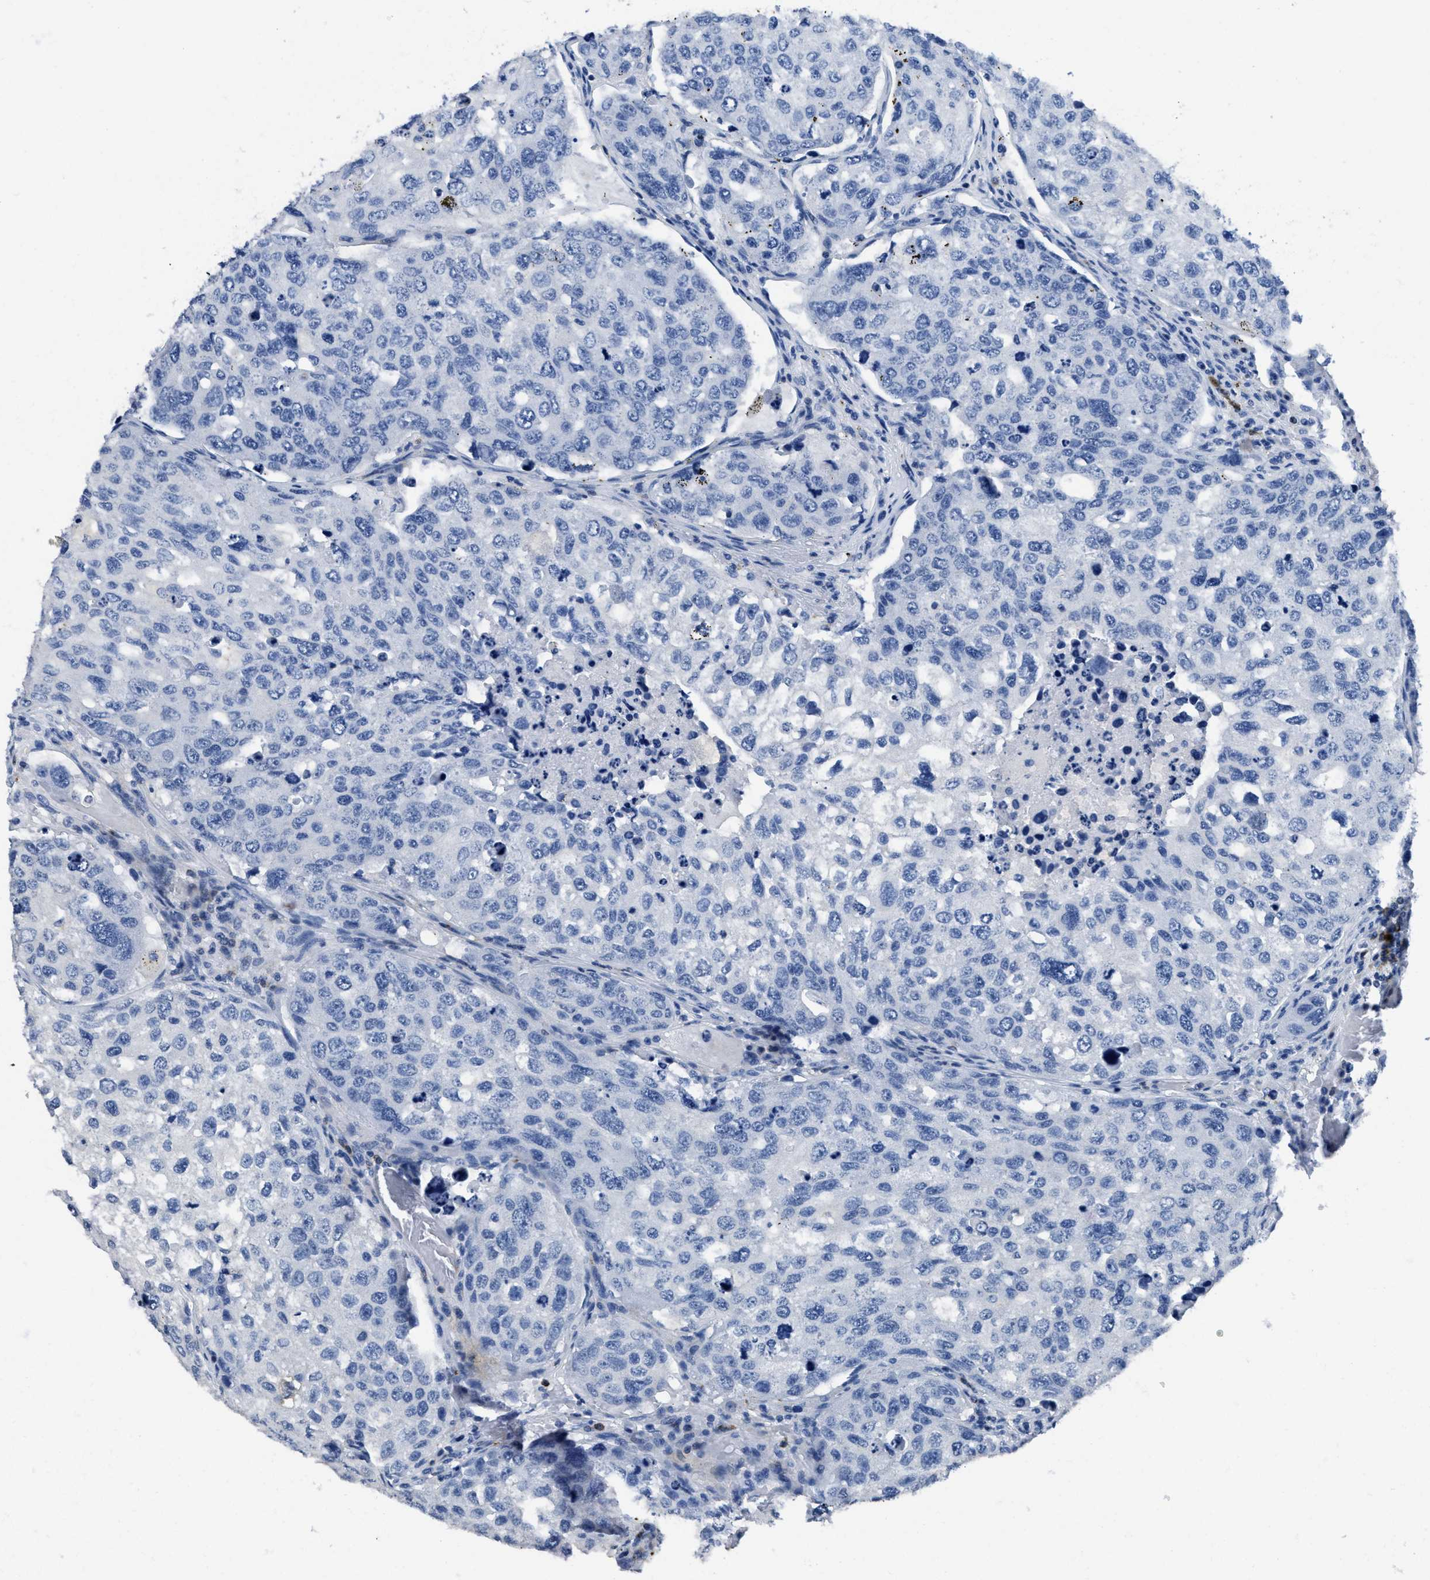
{"staining": {"intensity": "negative", "quantity": "none", "location": "none"}, "tissue": "urothelial cancer", "cell_type": "Tumor cells", "image_type": "cancer", "snomed": [{"axis": "morphology", "description": "Urothelial carcinoma, High grade"}, {"axis": "topography", "description": "Lymph node"}, {"axis": "topography", "description": "Urinary bladder"}], "caption": "There is no significant positivity in tumor cells of urothelial cancer.", "gene": "ITGA3", "patient": {"sex": "male", "age": 51}}